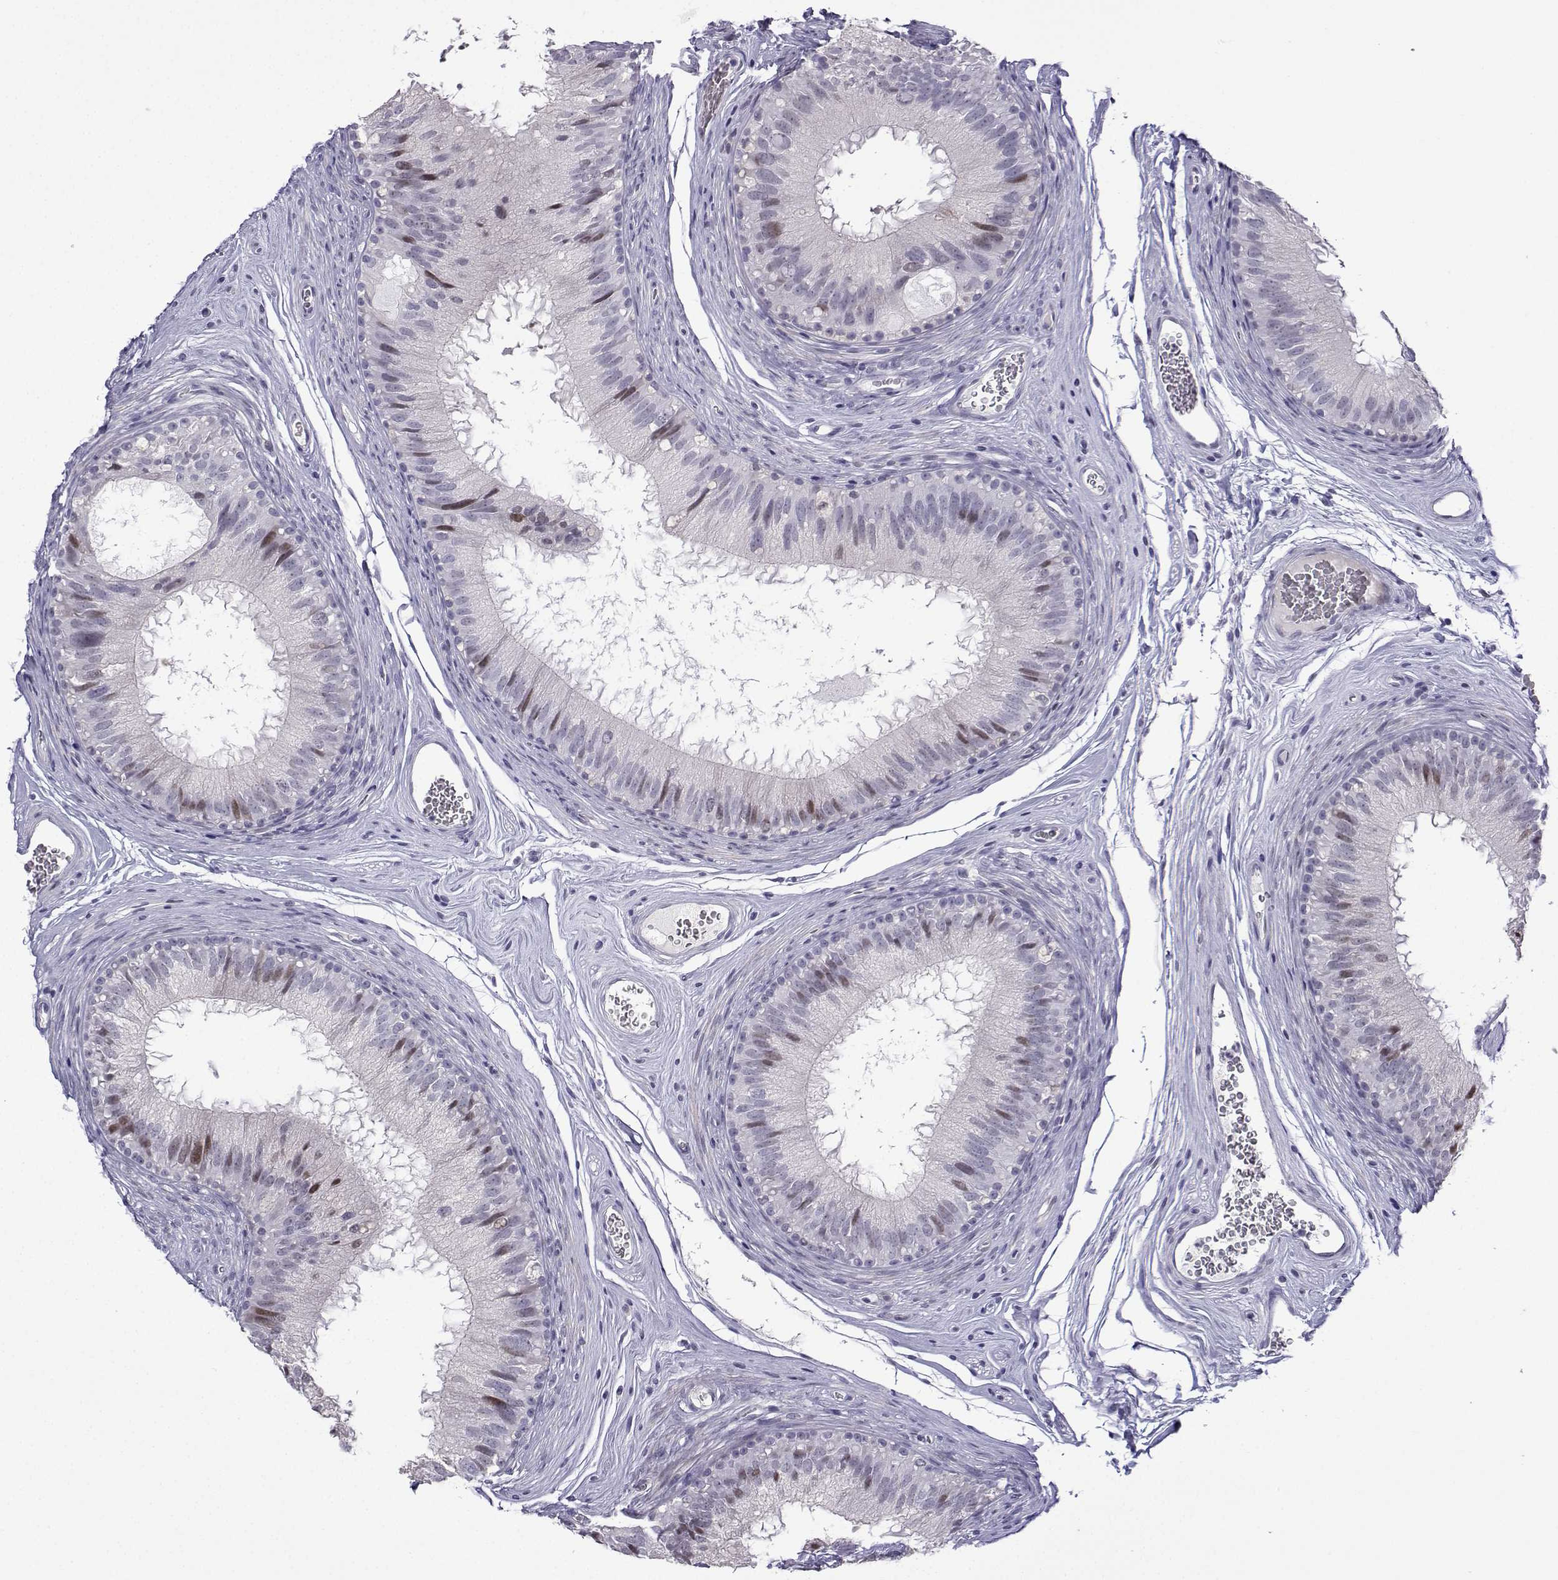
{"staining": {"intensity": "moderate", "quantity": "<25%", "location": "nuclear"}, "tissue": "epididymis", "cell_type": "Glandular cells", "image_type": "normal", "snomed": [{"axis": "morphology", "description": "Normal tissue, NOS"}, {"axis": "topography", "description": "Epididymis"}], "caption": "Protein expression by immunohistochemistry exhibits moderate nuclear positivity in approximately <25% of glandular cells in unremarkable epididymis. Using DAB (3,3'-diaminobenzidine) (brown) and hematoxylin (blue) stains, captured at high magnification using brightfield microscopy.", "gene": "CFAP70", "patient": {"sex": "male", "age": 37}}